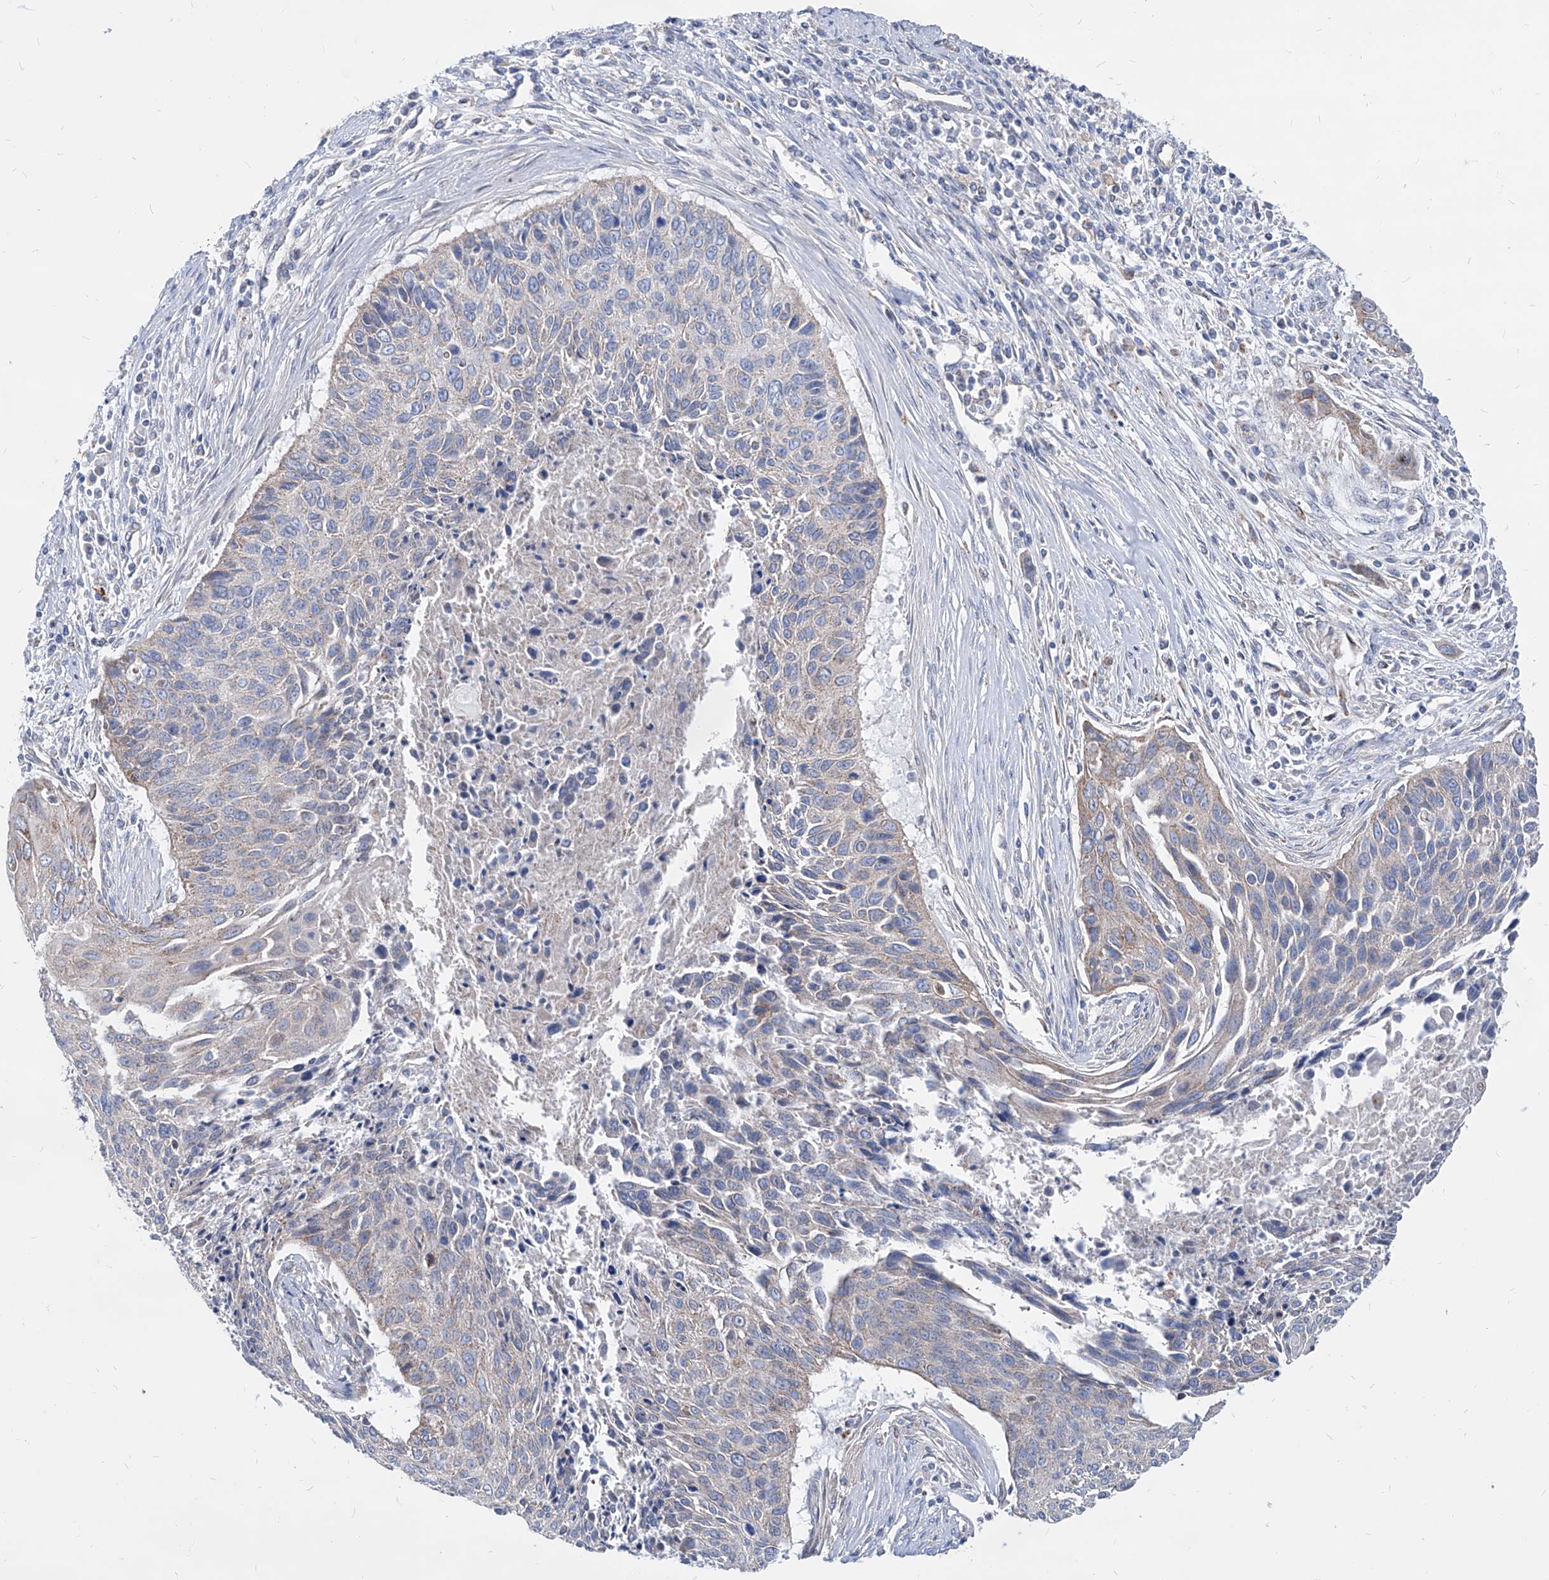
{"staining": {"intensity": "weak", "quantity": "<25%", "location": "cytoplasmic/membranous"}, "tissue": "cervical cancer", "cell_type": "Tumor cells", "image_type": "cancer", "snomed": [{"axis": "morphology", "description": "Squamous cell carcinoma, NOS"}, {"axis": "topography", "description": "Cervix"}], "caption": "There is no significant expression in tumor cells of squamous cell carcinoma (cervical).", "gene": "AGPS", "patient": {"sex": "female", "age": 55}}